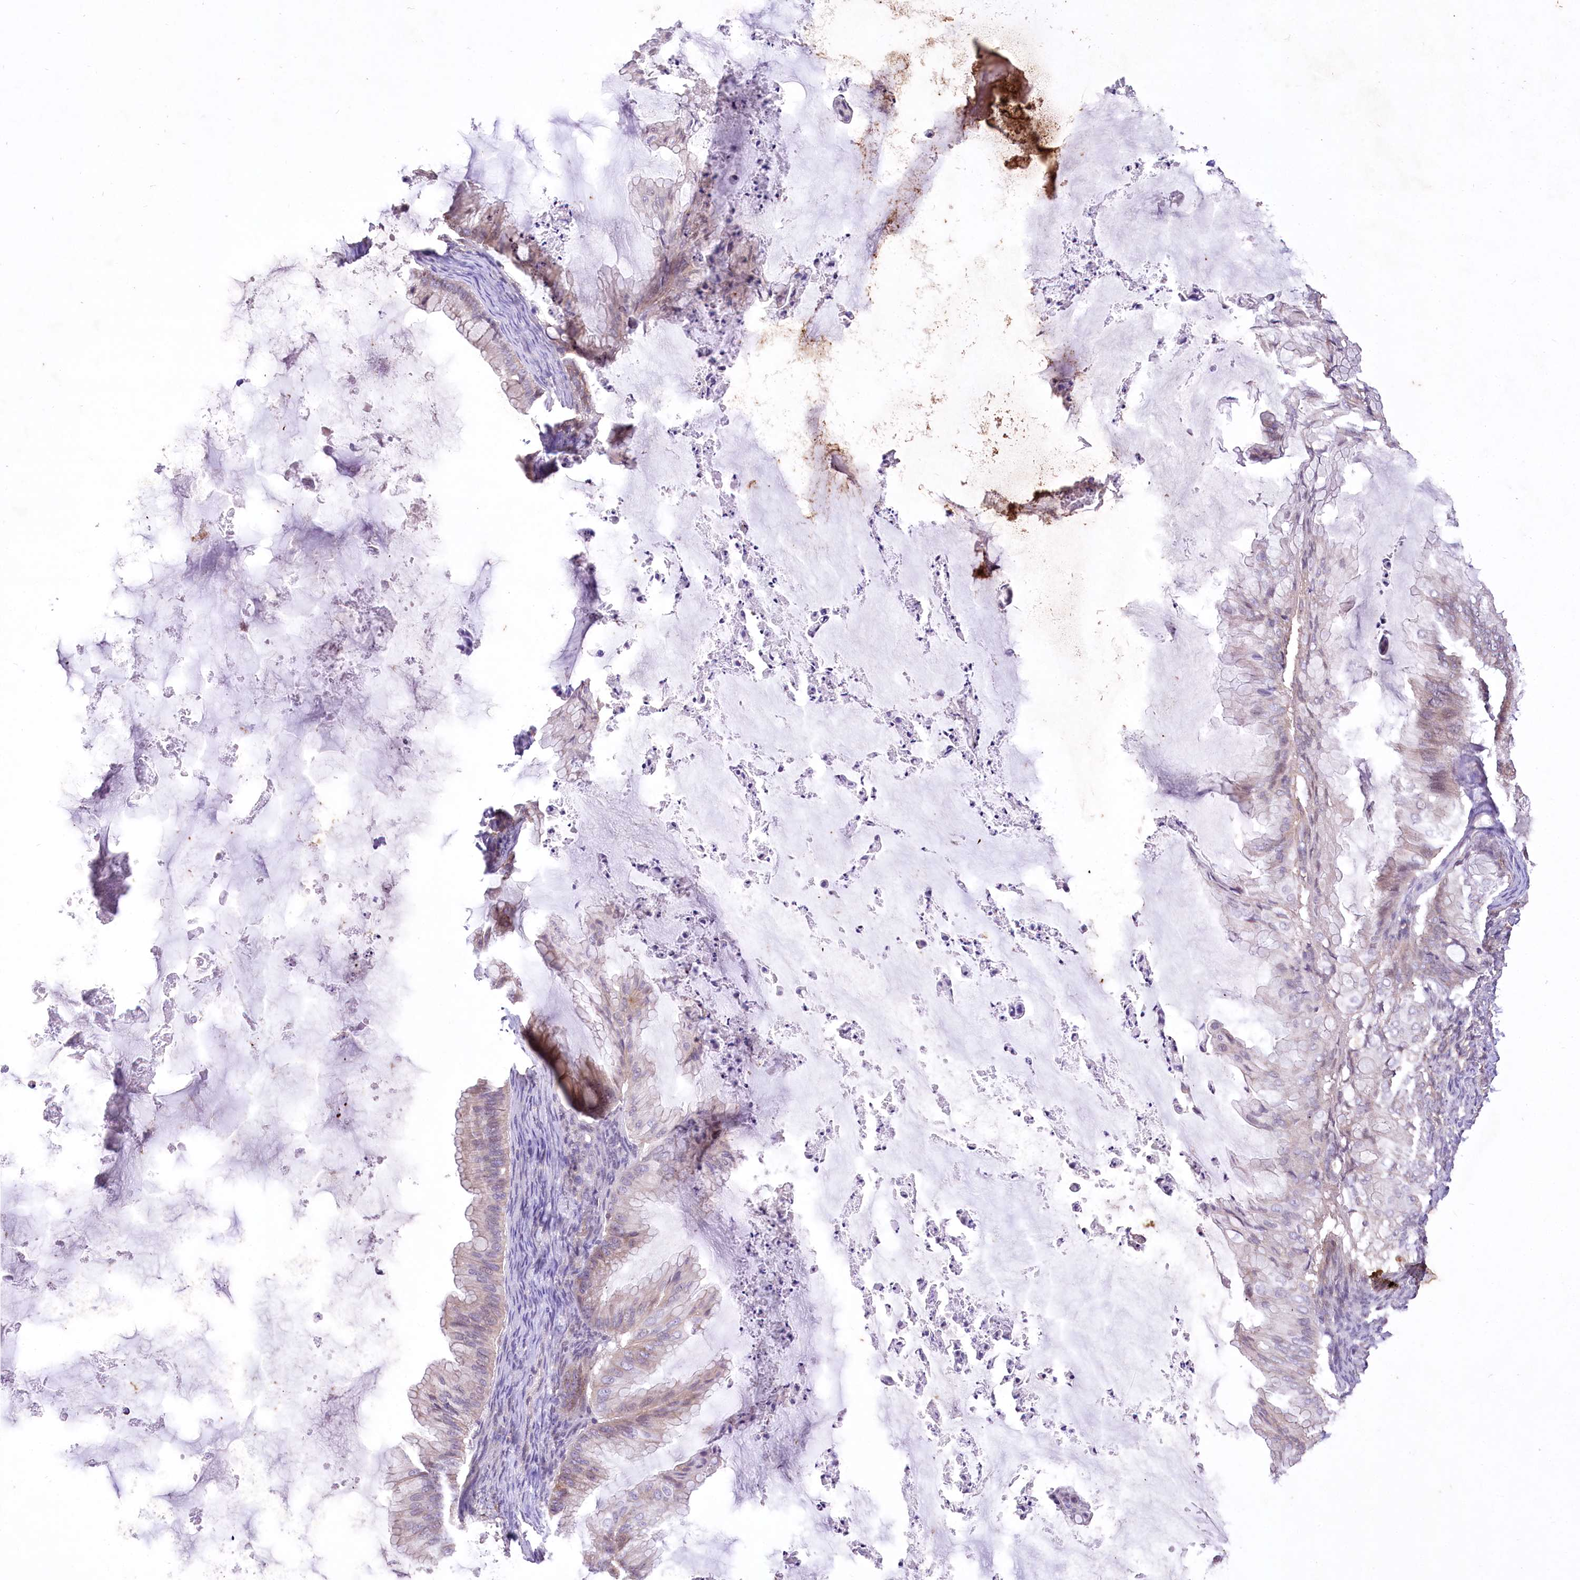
{"staining": {"intensity": "moderate", "quantity": "<25%", "location": "cytoplasmic/membranous"}, "tissue": "ovarian cancer", "cell_type": "Tumor cells", "image_type": "cancer", "snomed": [{"axis": "morphology", "description": "Cystadenocarcinoma, mucinous, NOS"}, {"axis": "topography", "description": "Ovary"}], "caption": "This is an image of immunohistochemistry staining of ovarian cancer, which shows moderate staining in the cytoplasmic/membranous of tumor cells.", "gene": "ENPP1", "patient": {"sex": "female", "age": 71}}